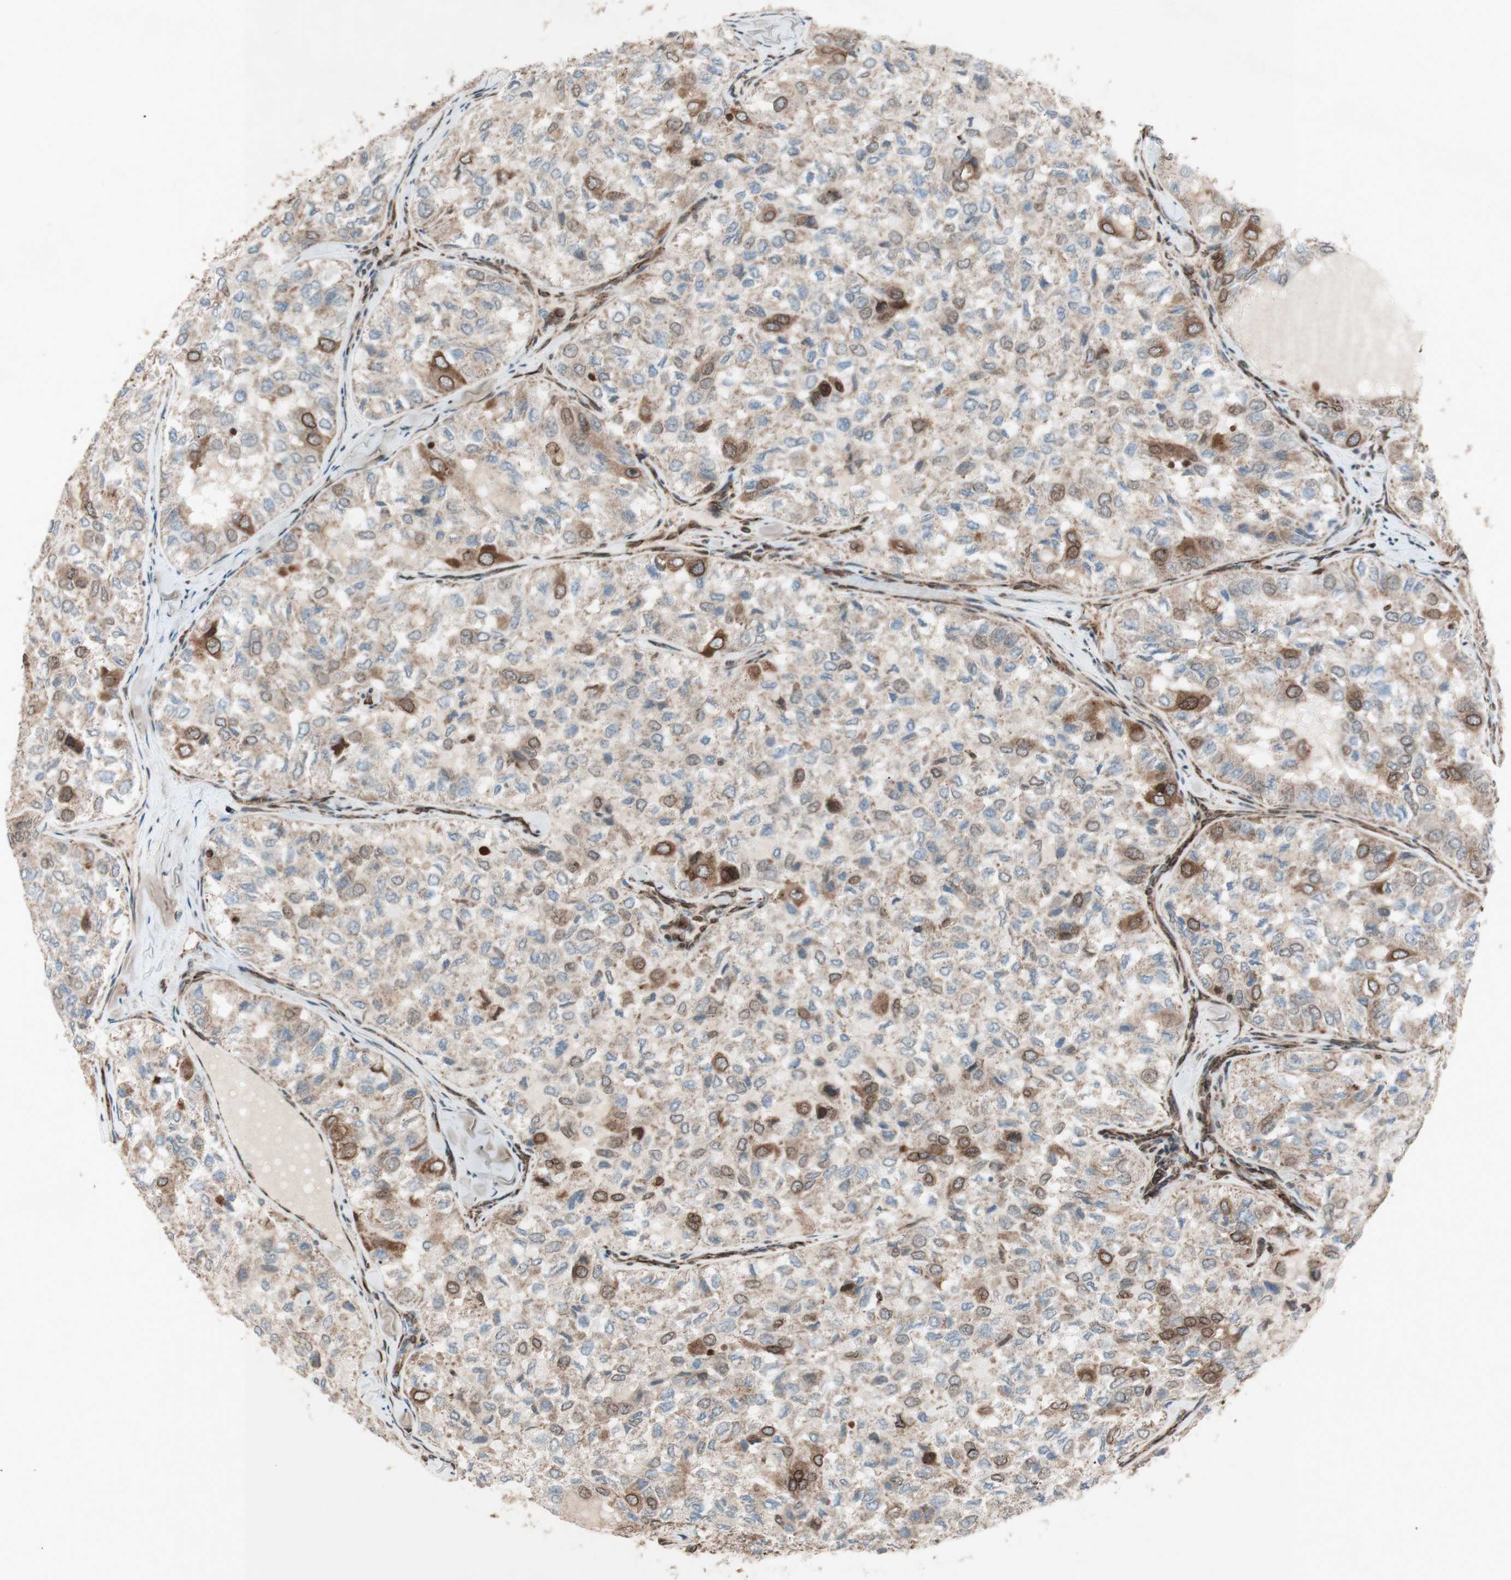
{"staining": {"intensity": "strong", "quantity": "25%-75%", "location": "cytoplasmic/membranous,nuclear"}, "tissue": "thyroid cancer", "cell_type": "Tumor cells", "image_type": "cancer", "snomed": [{"axis": "morphology", "description": "Follicular adenoma carcinoma, NOS"}, {"axis": "topography", "description": "Thyroid gland"}], "caption": "Human follicular adenoma carcinoma (thyroid) stained for a protein (brown) reveals strong cytoplasmic/membranous and nuclear positive positivity in about 25%-75% of tumor cells.", "gene": "NUP62", "patient": {"sex": "male", "age": 75}}